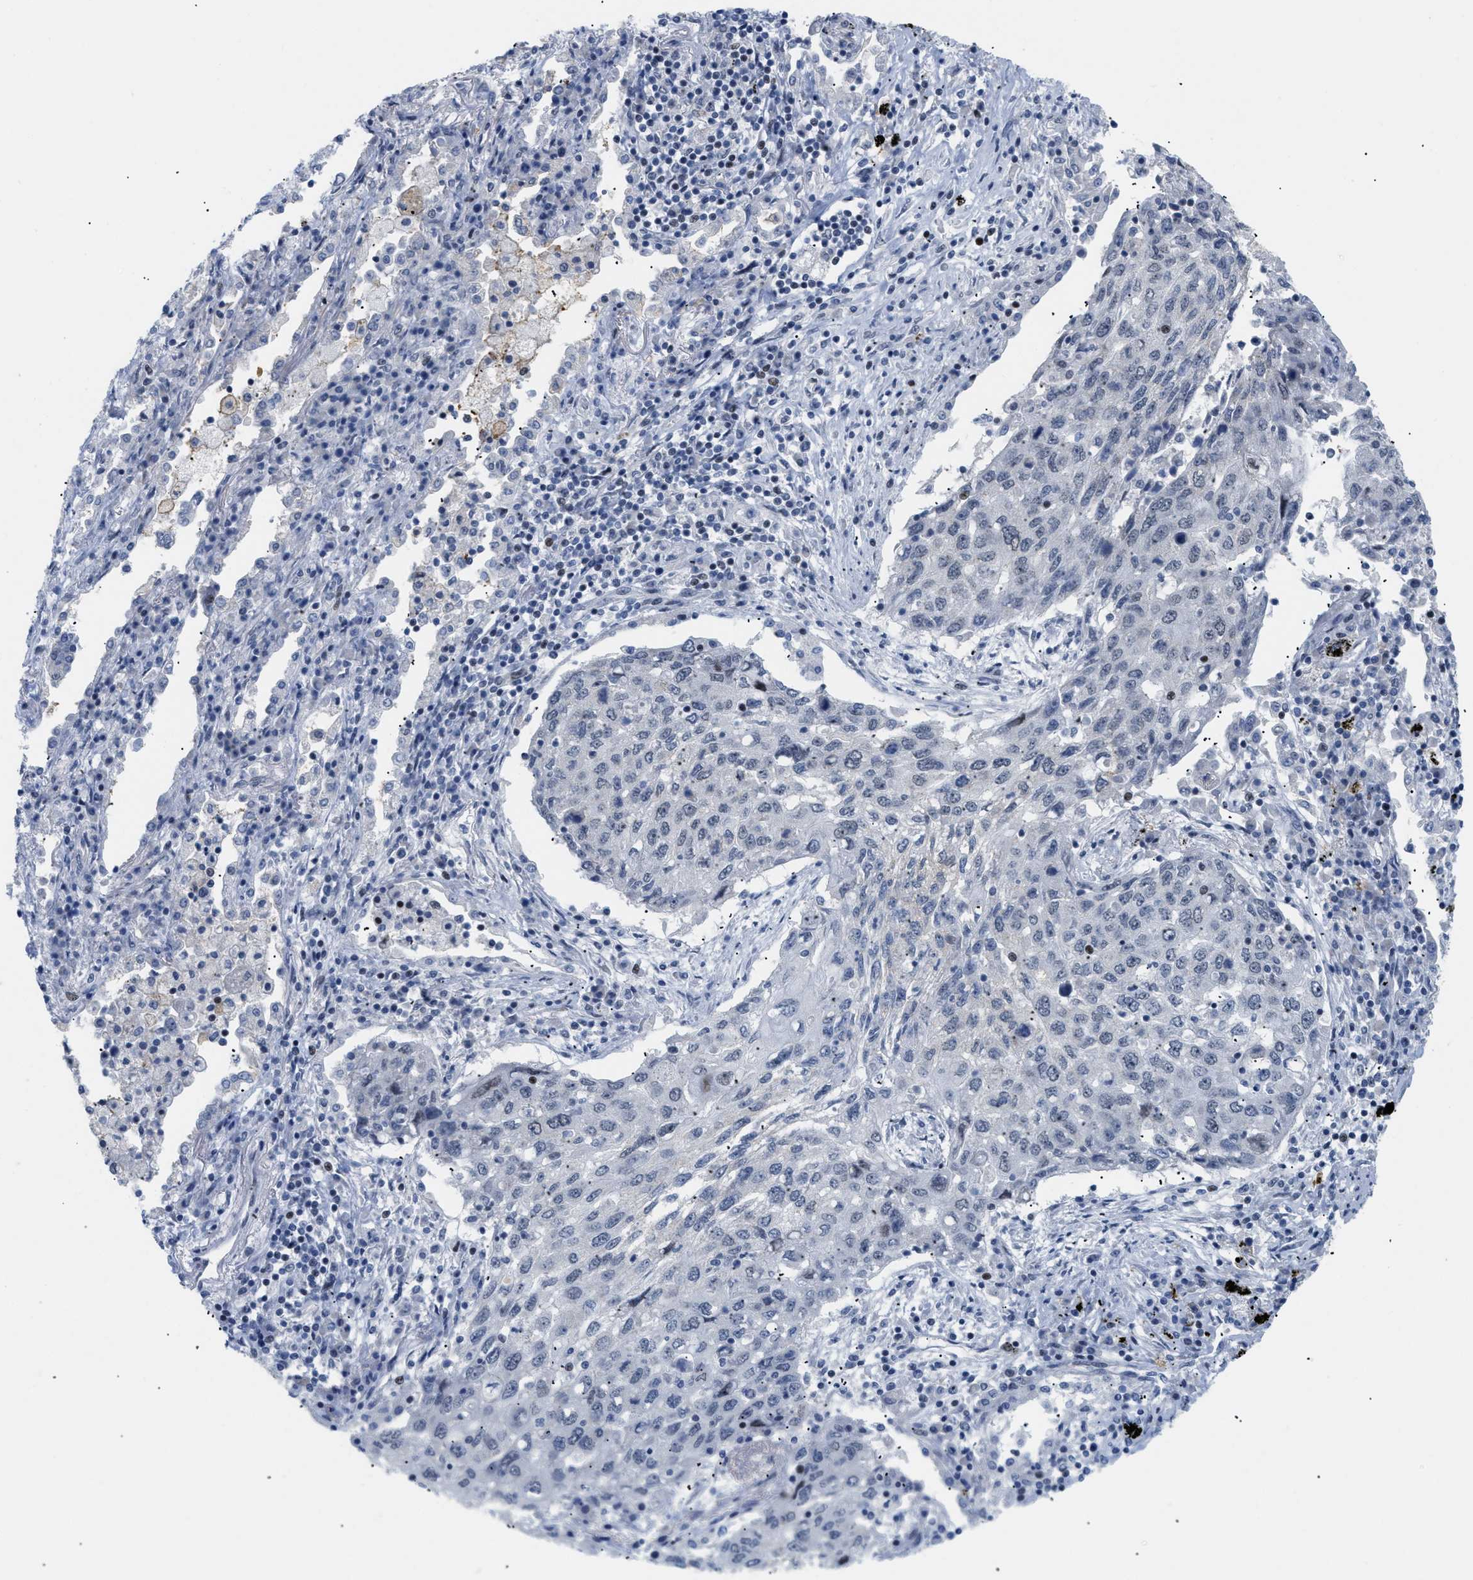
{"staining": {"intensity": "negative", "quantity": "none", "location": "none"}, "tissue": "lung cancer", "cell_type": "Tumor cells", "image_type": "cancer", "snomed": [{"axis": "morphology", "description": "Squamous cell carcinoma, NOS"}, {"axis": "topography", "description": "Lung"}], "caption": "This photomicrograph is of lung squamous cell carcinoma stained with immunohistochemistry to label a protein in brown with the nuclei are counter-stained blue. There is no expression in tumor cells.", "gene": "MED1", "patient": {"sex": "female", "age": 63}}